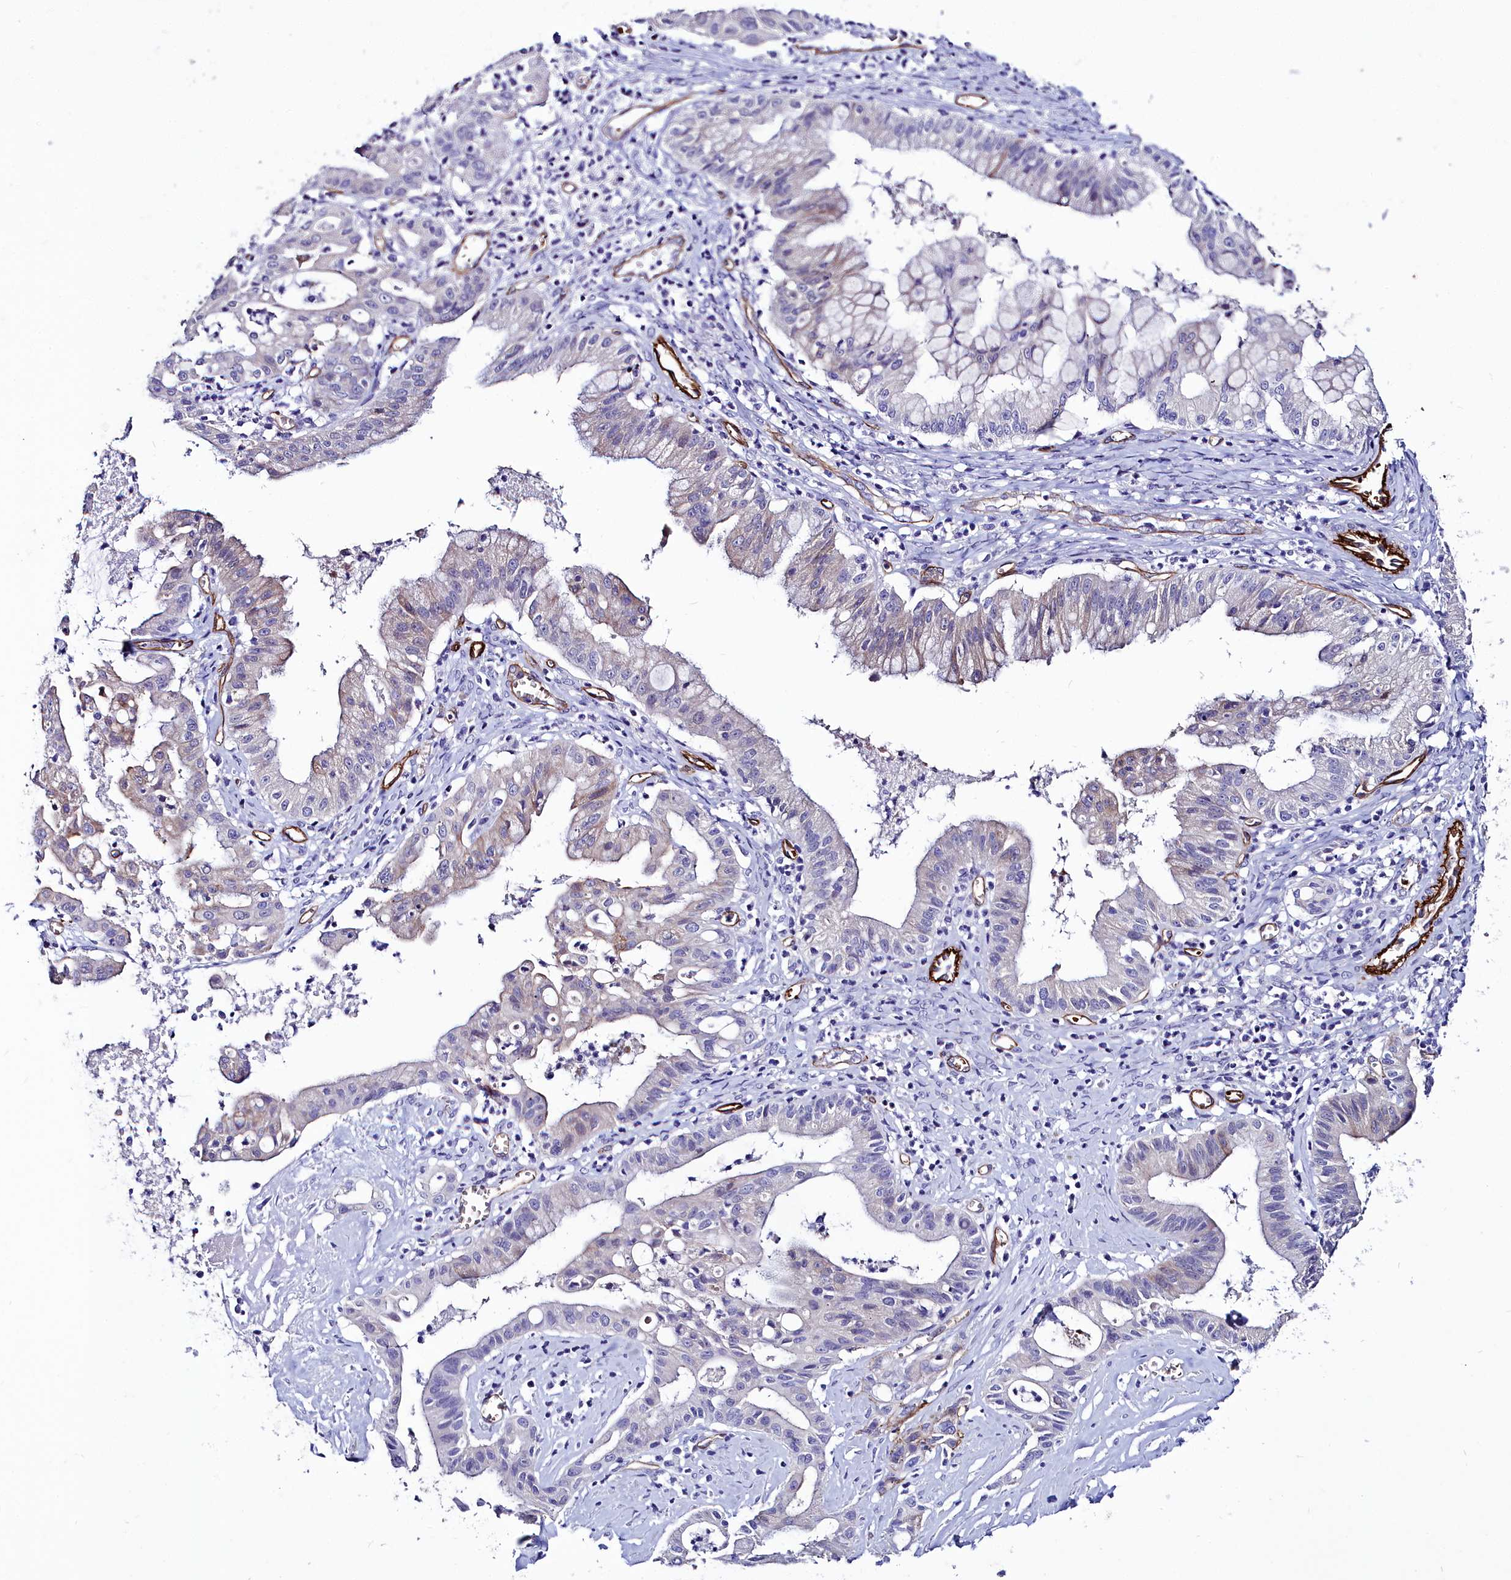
{"staining": {"intensity": "moderate", "quantity": "25%-75%", "location": "cytoplasmic/membranous"}, "tissue": "ovarian cancer", "cell_type": "Tumor cells", "image_type": "cancer", "snomed": [{"axis": "morphology", "description": "Cystadenocarcinoma, mucinous, NOS"}, {"axis": "topography", "description": "Ovary"}], "caption": "This is a photomicrograph of immunohistochemistry staining of ovarian cancer, which shows moderate positivity in the cytoplasmic/membranous of tumor cells.", "gene": "CYP4F11", "patient": {"sex": "female", "age": 70}}